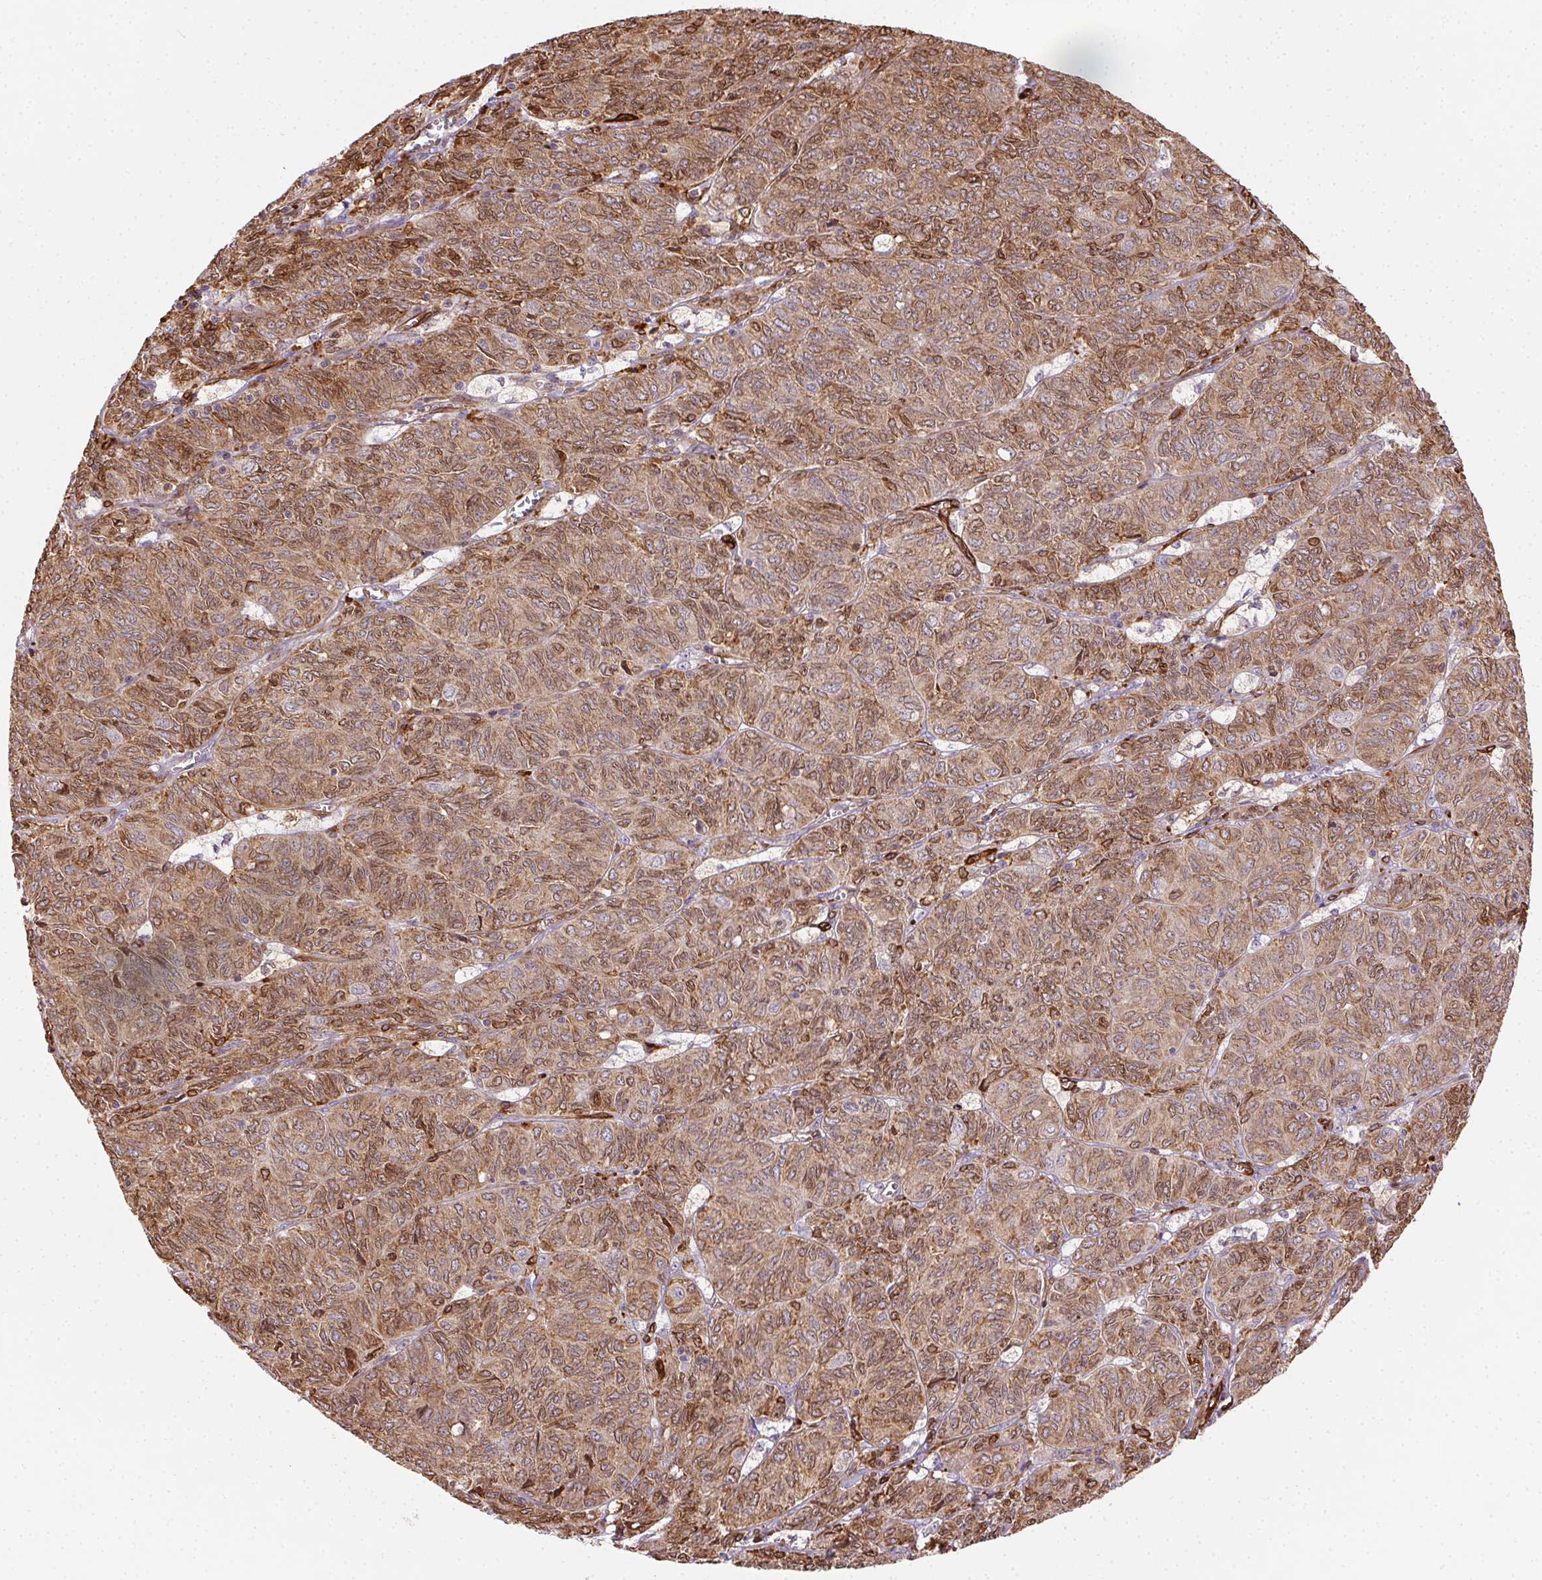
{"staining": {"intensity": "moderate", "quantity": ">75%", "location": "cytoplasmic/membranous"}, "tissue": "ovarian cancer", "cell_type": "Tumor cells", "image_type": "cancer", "snomed": [{"axis": "morphology", "description": "Carcinoma, endometroid"}, {"axis": "topography", "description": "Ovary"}], "caption": "A photomicrograph of human ovarian cancer (endometroid carcinoma) stained for a protein shows moderate cytoplasmic/membranous brown staining in tumor cells.", "gene": "RNASET2", "patient": {"sex": "female", "age": 80}}